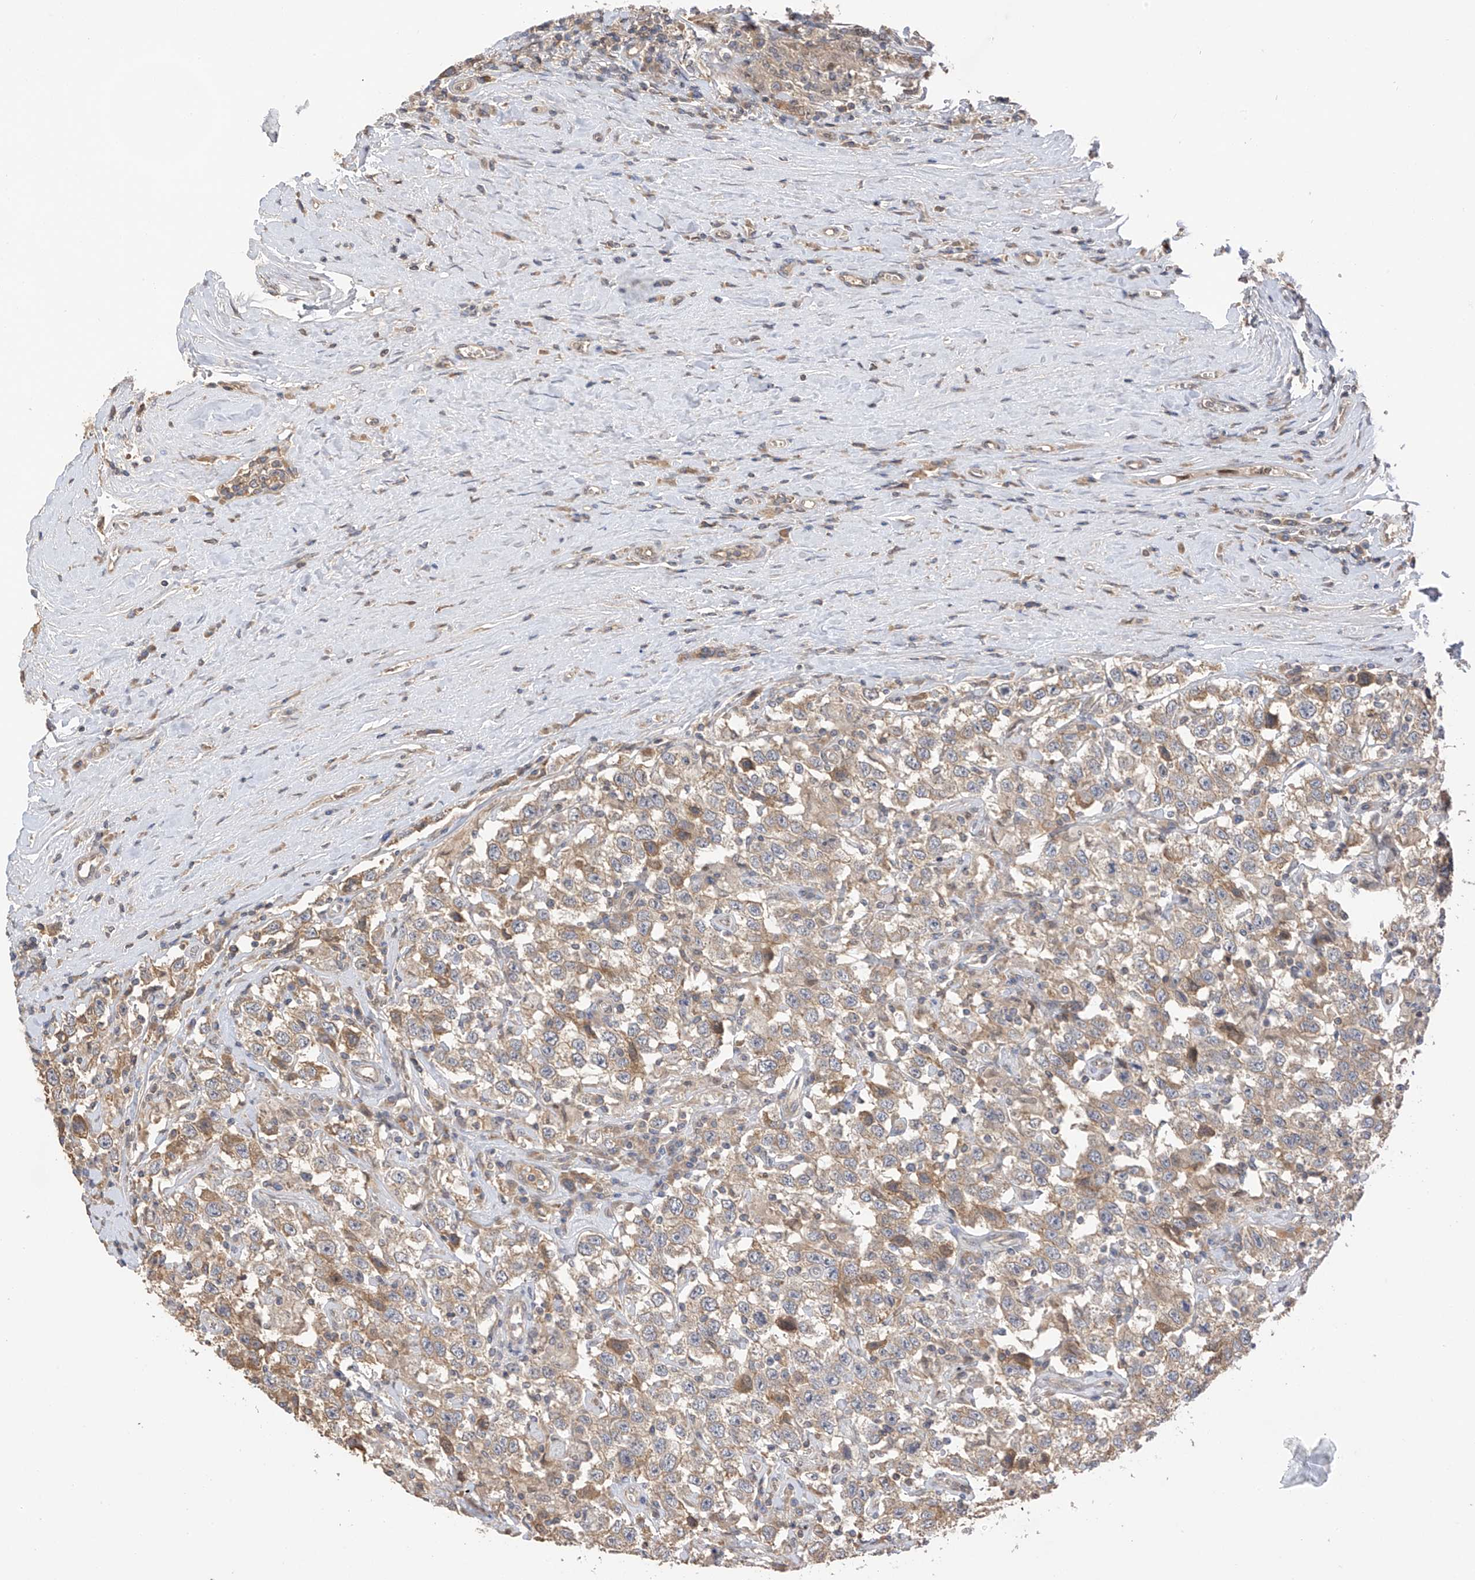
{"staining": {"intensity": "weak", "quantity": "25%-75%", "location": "cytoplasmic/membranous"}, "tissue": "testis cancer", "cell_type": "Tumor cells", "image_type": "cancer", "snomed": [{"axis": "morphology", "description": "Seminoma, NOS"}, {"axis": "topography", "description": "Testis"}], "caption": "Immunohistochemical staining of testis cancer (seminoma) reveals low levels of weak cytoplasmic/membranous protein staining in about 25%-75% of tumor cells. (DAB IHC, brown staining for protein, blue staining for nuclei).", "gene": "REC8", "patient": {"sex": "male", "age": 41}}